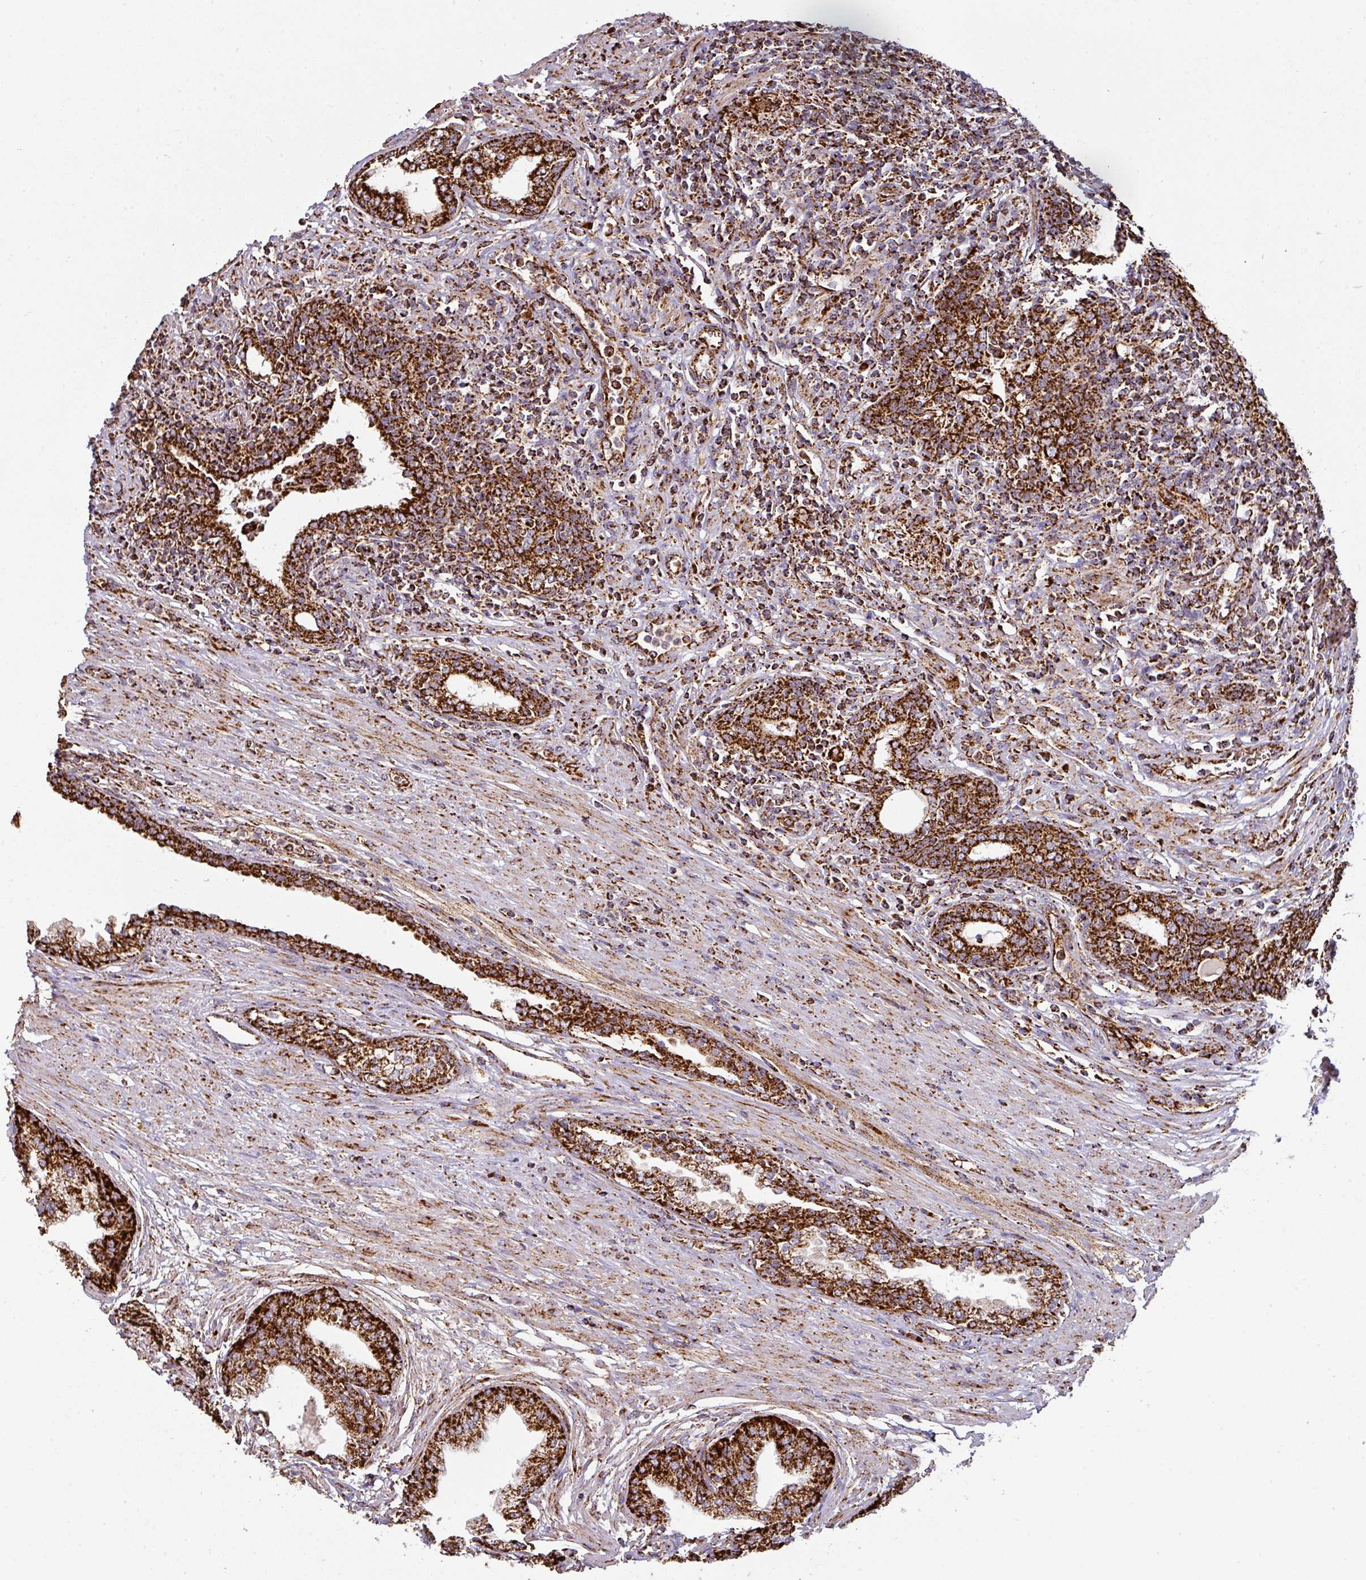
{"staining": {"intensity": "strong", "quantity": ">75%", "location": "cytoplasmic/membranous"}, "tissue": "prostate cancer", "cell_type": "Tumor cells", "image_type": "cancer", "snomed": [{"axis": "morphology", "description": "Adenocarcinoma, High grade"}, {"axis": "topography", "description": "Prostate"}], "caption": "This image demonstrates immunohistochemistry (IHC) staining of human prostate adenocarcinoma (high-grade), with high strong cytoplasmic/membranous staining in about >75% of tumor cells.", "gene": "TRAP1", "patient": {"sex": "male", "age": 67}}